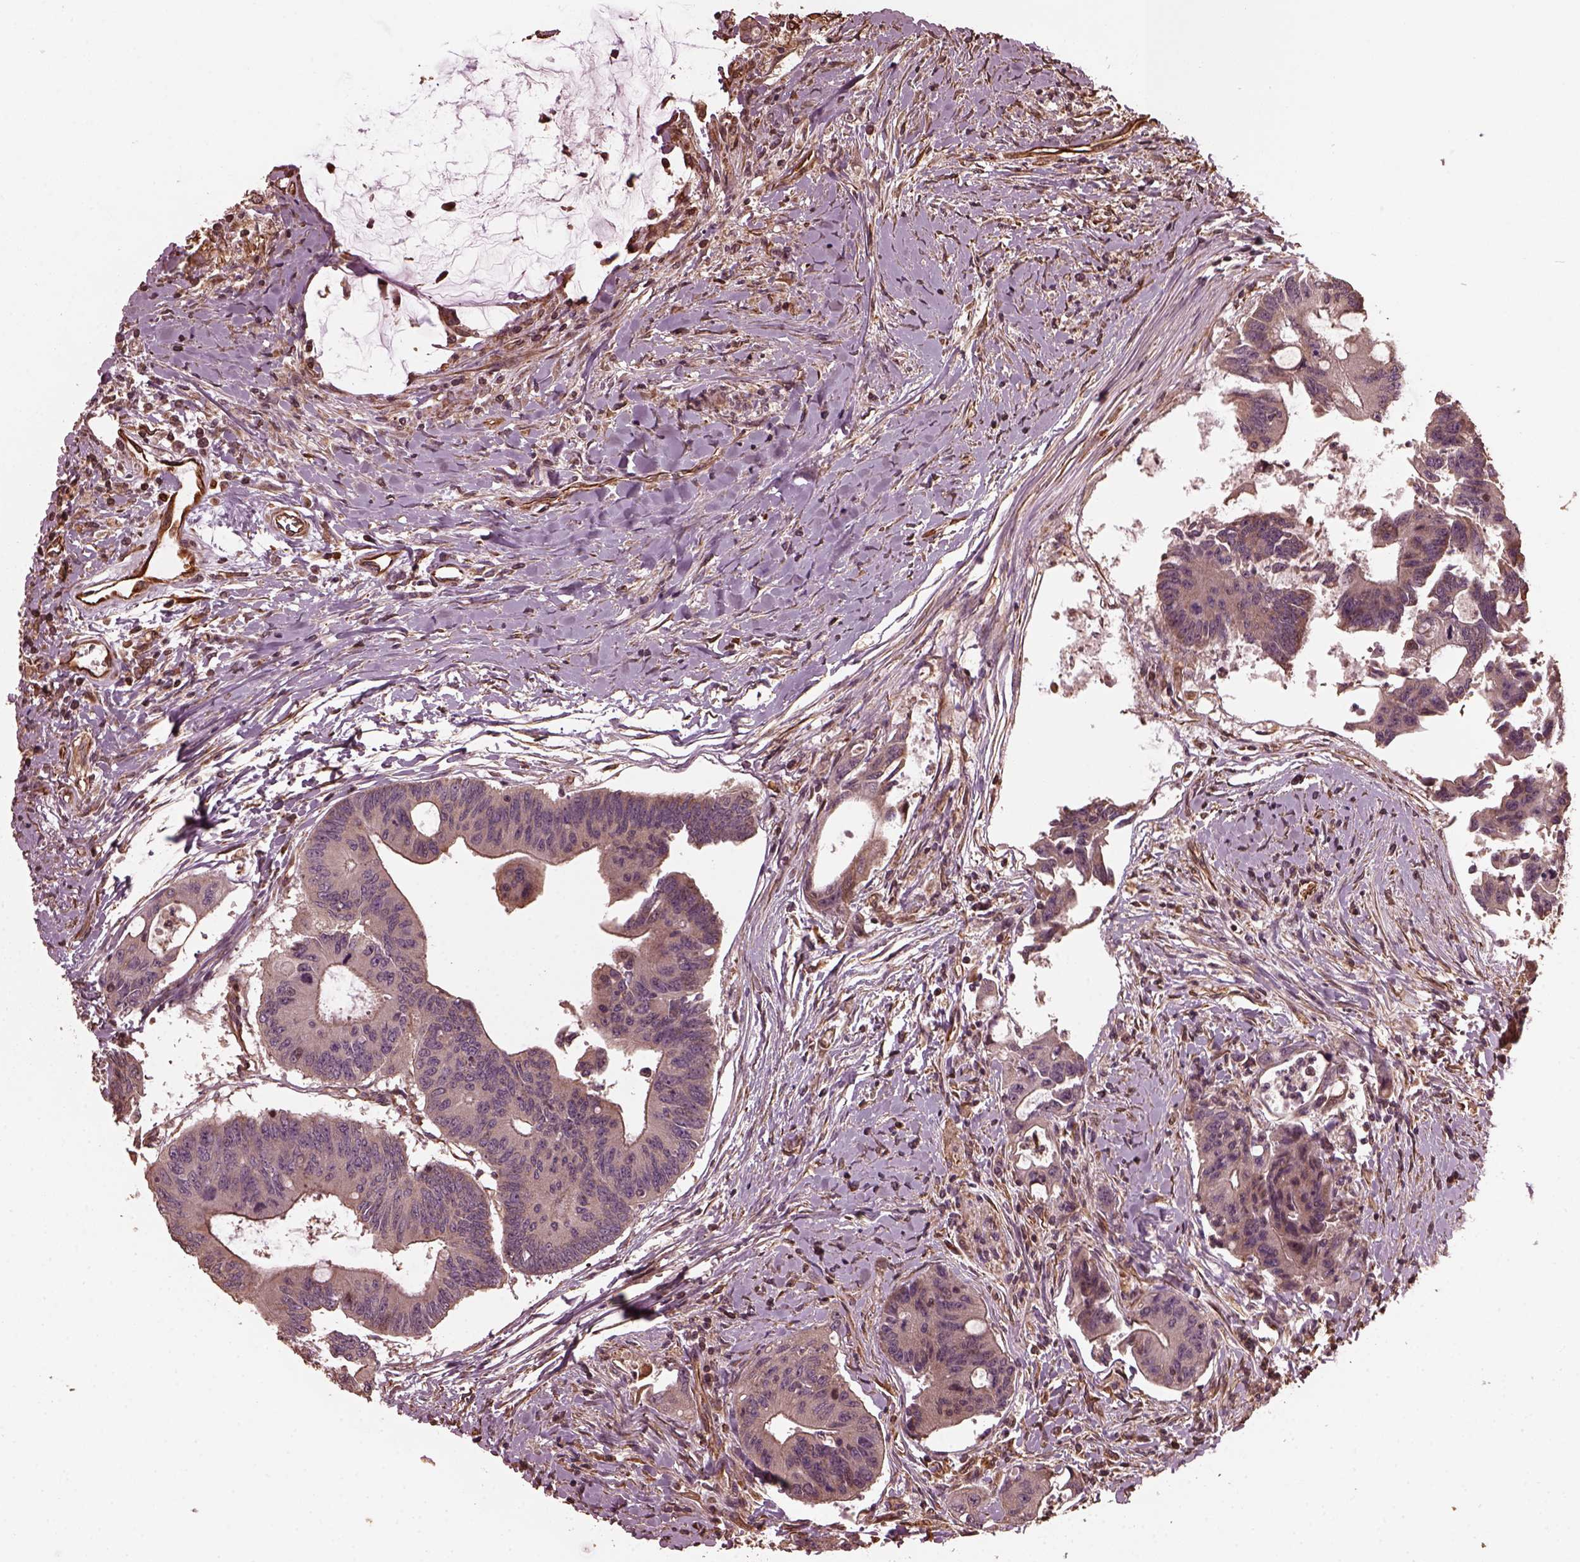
{"staining": {"intensity": "negative", "quantity": "none", "location": "none"}, "tissue": "colorectal cancer", "cell_type": "Tumor cells", "image_type": "cancer", "snomed": [{"axis": "morphology", "description": "Adenocarcinoma, NOS"}, {"axis": "topography", "description": "Rectum"}], "caption": "Colorectal cancer (adenocarcinoma) stained for a protein using immunohistochemistry reveals no expression tumor cells.", "gene": "GTPBP1", "patient": {"sex": "male", "age": 59}}